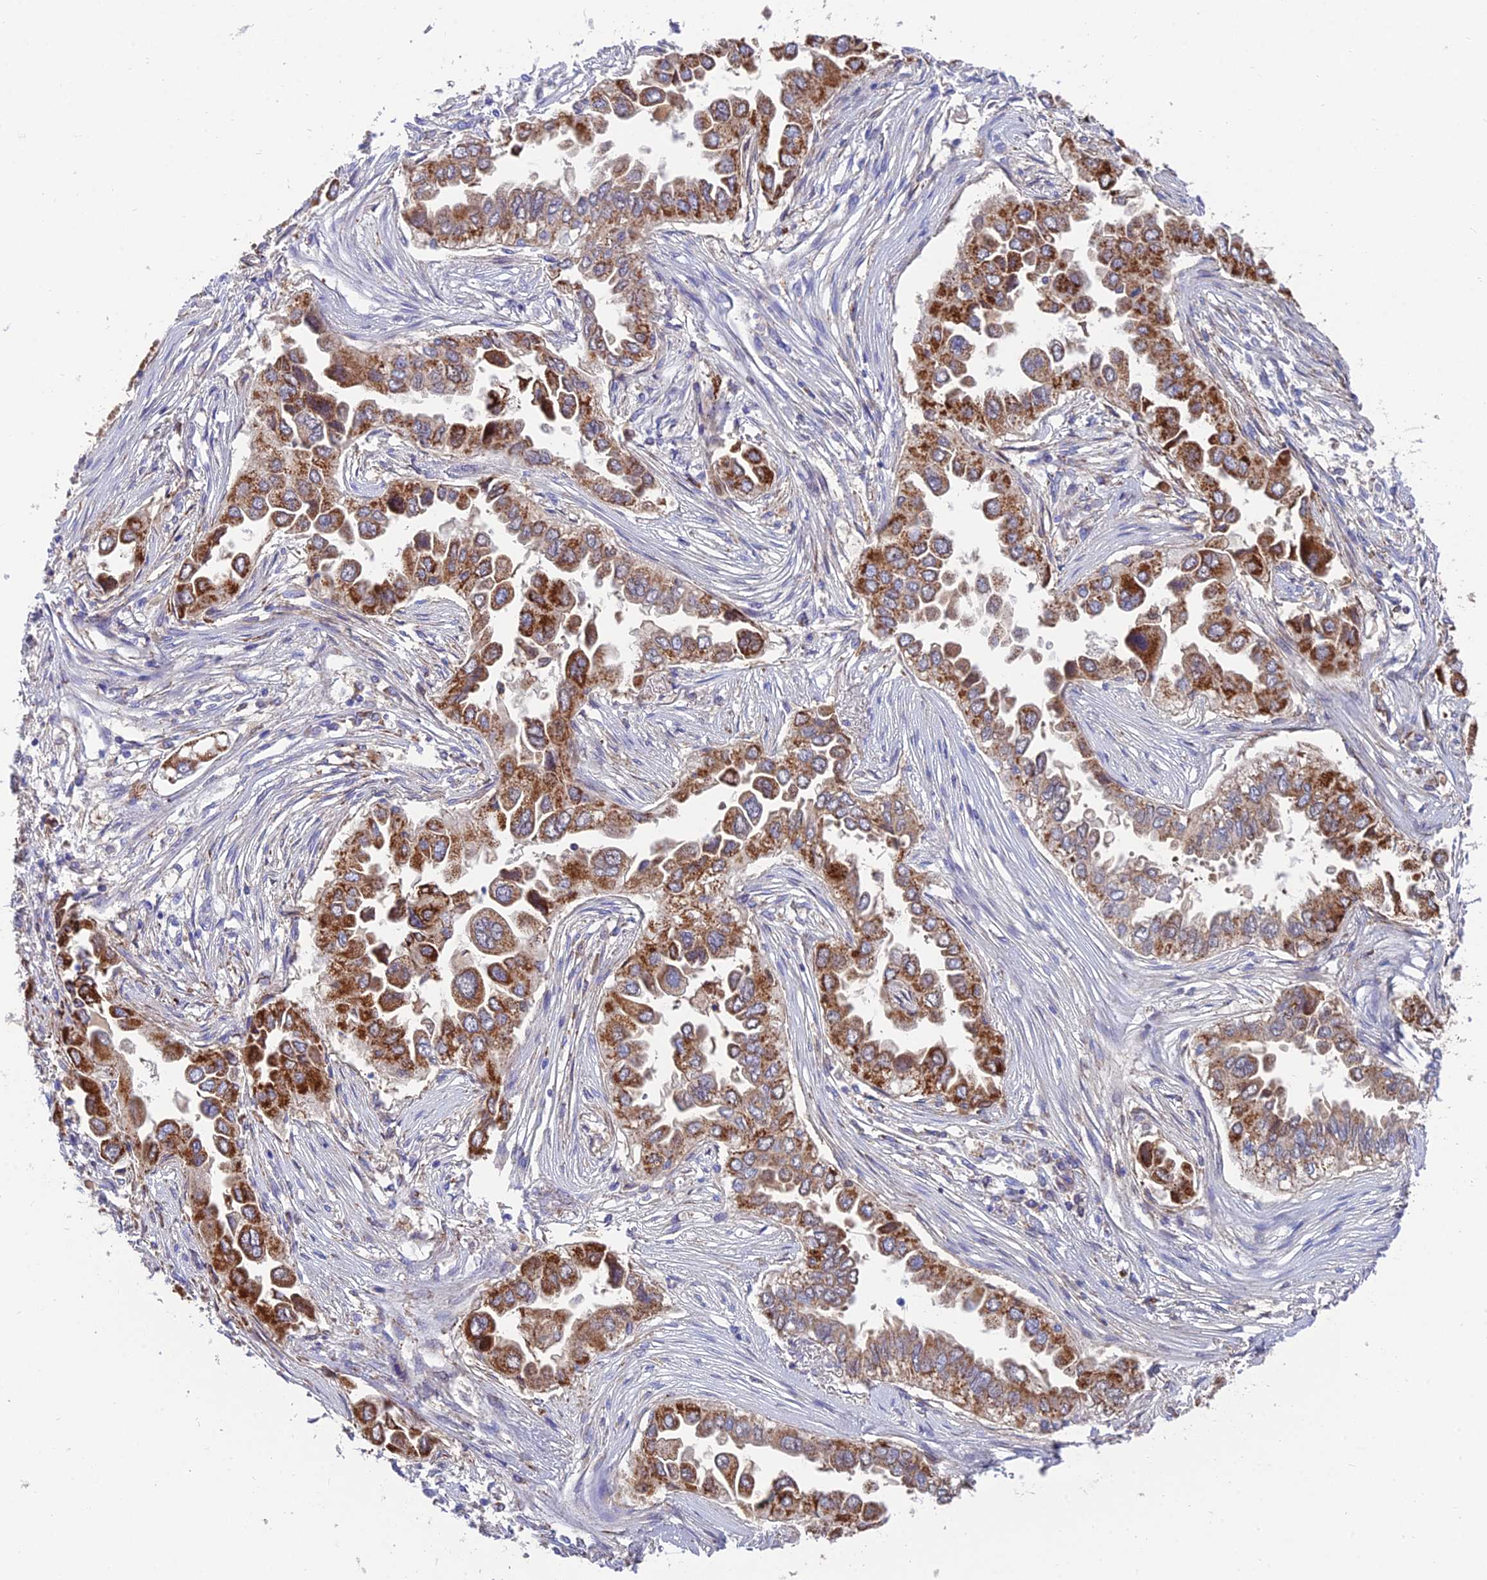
{"staining": {"intensity": "strong", "quantity": ">75%", "location": "cytoplasmic/membranous"}, "tissue": "lung cancer", "cell_type": "Tumor cells", "image_type": "cancer", "snomed": [{"axis": "morphology", "description": "Adenocarcinoma, NOS"}, {"axis": "topography", "description": "Lung"}], "caption": "Strong cytoplasmic/membranous protein expression is identified in approximately >75% of tumor cells in lung cancer. The staining is performed using DAB (3,3'-diaminobenzidine) brown chromogen to label protein expression. The nuclei are counter-stained blue using hematoxylin.", "gene": "TIGD6", "patient": {"sex": "female", "age": 76}}